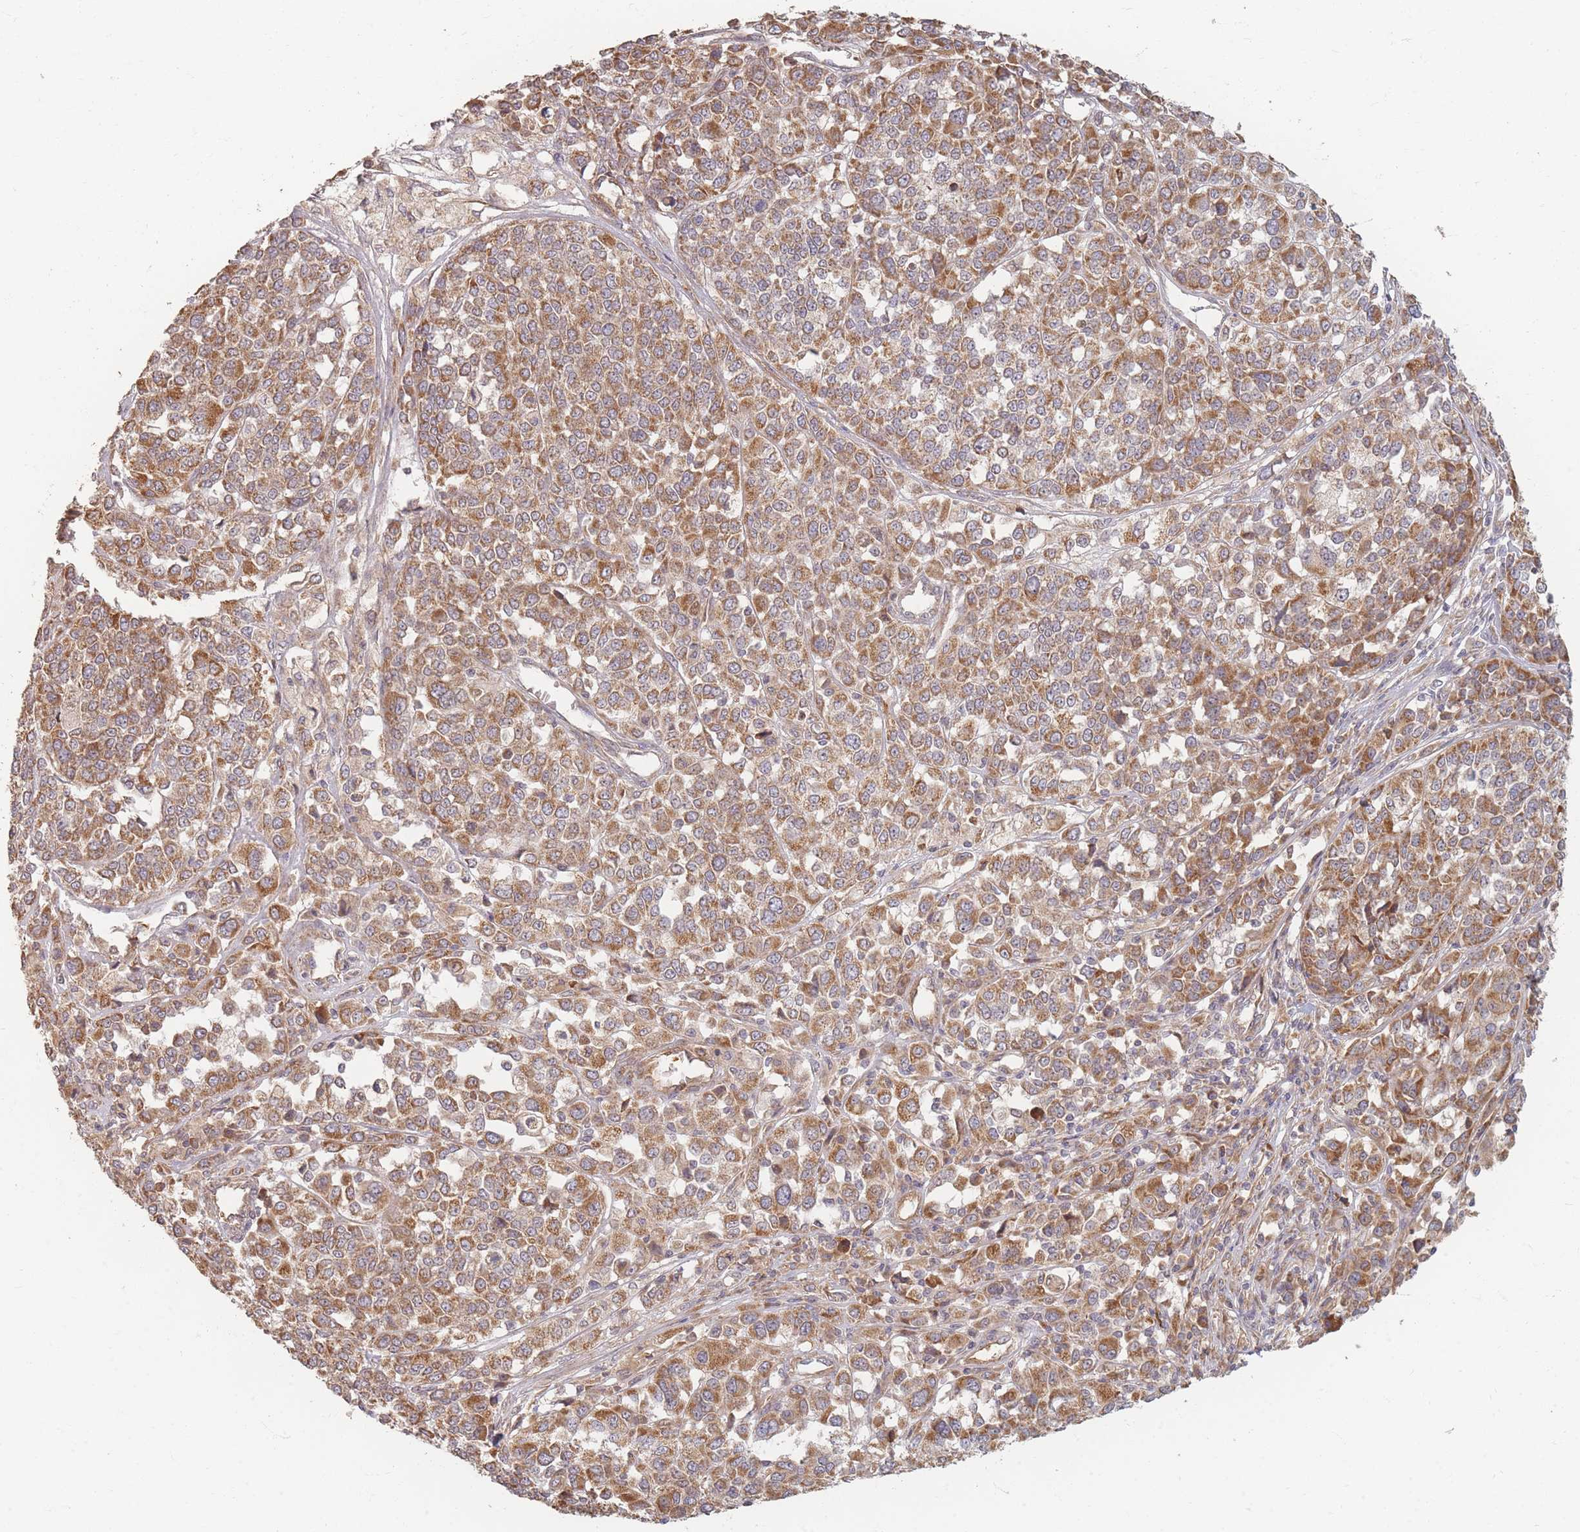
{"staining": {"intensity": "moderate", "quantity": ">75%", "location": "cytoplasmic/membranous"}, "tissue": "melanoma", "cell_type": "Tumor cells", "image_type": "cancer", "snomed": [{"axis": "morphology", "description": "Malignant melanoma, Metastatic site"}, {"axis": "topography", "description": "Lymph node"}], "caption": "Brown immunohistochemical staining in human malignant melanoma (metastatic site) reveals moderate cytoplasmic/membranous positivity in about >75% of tumor cells. The staining was performed using DAB, with brown indicating positive protein expression. Nuclei are stained blue with hematoxylin.", "gene": "MRPS6", "patient": {"sex": "male", "age": 44}}